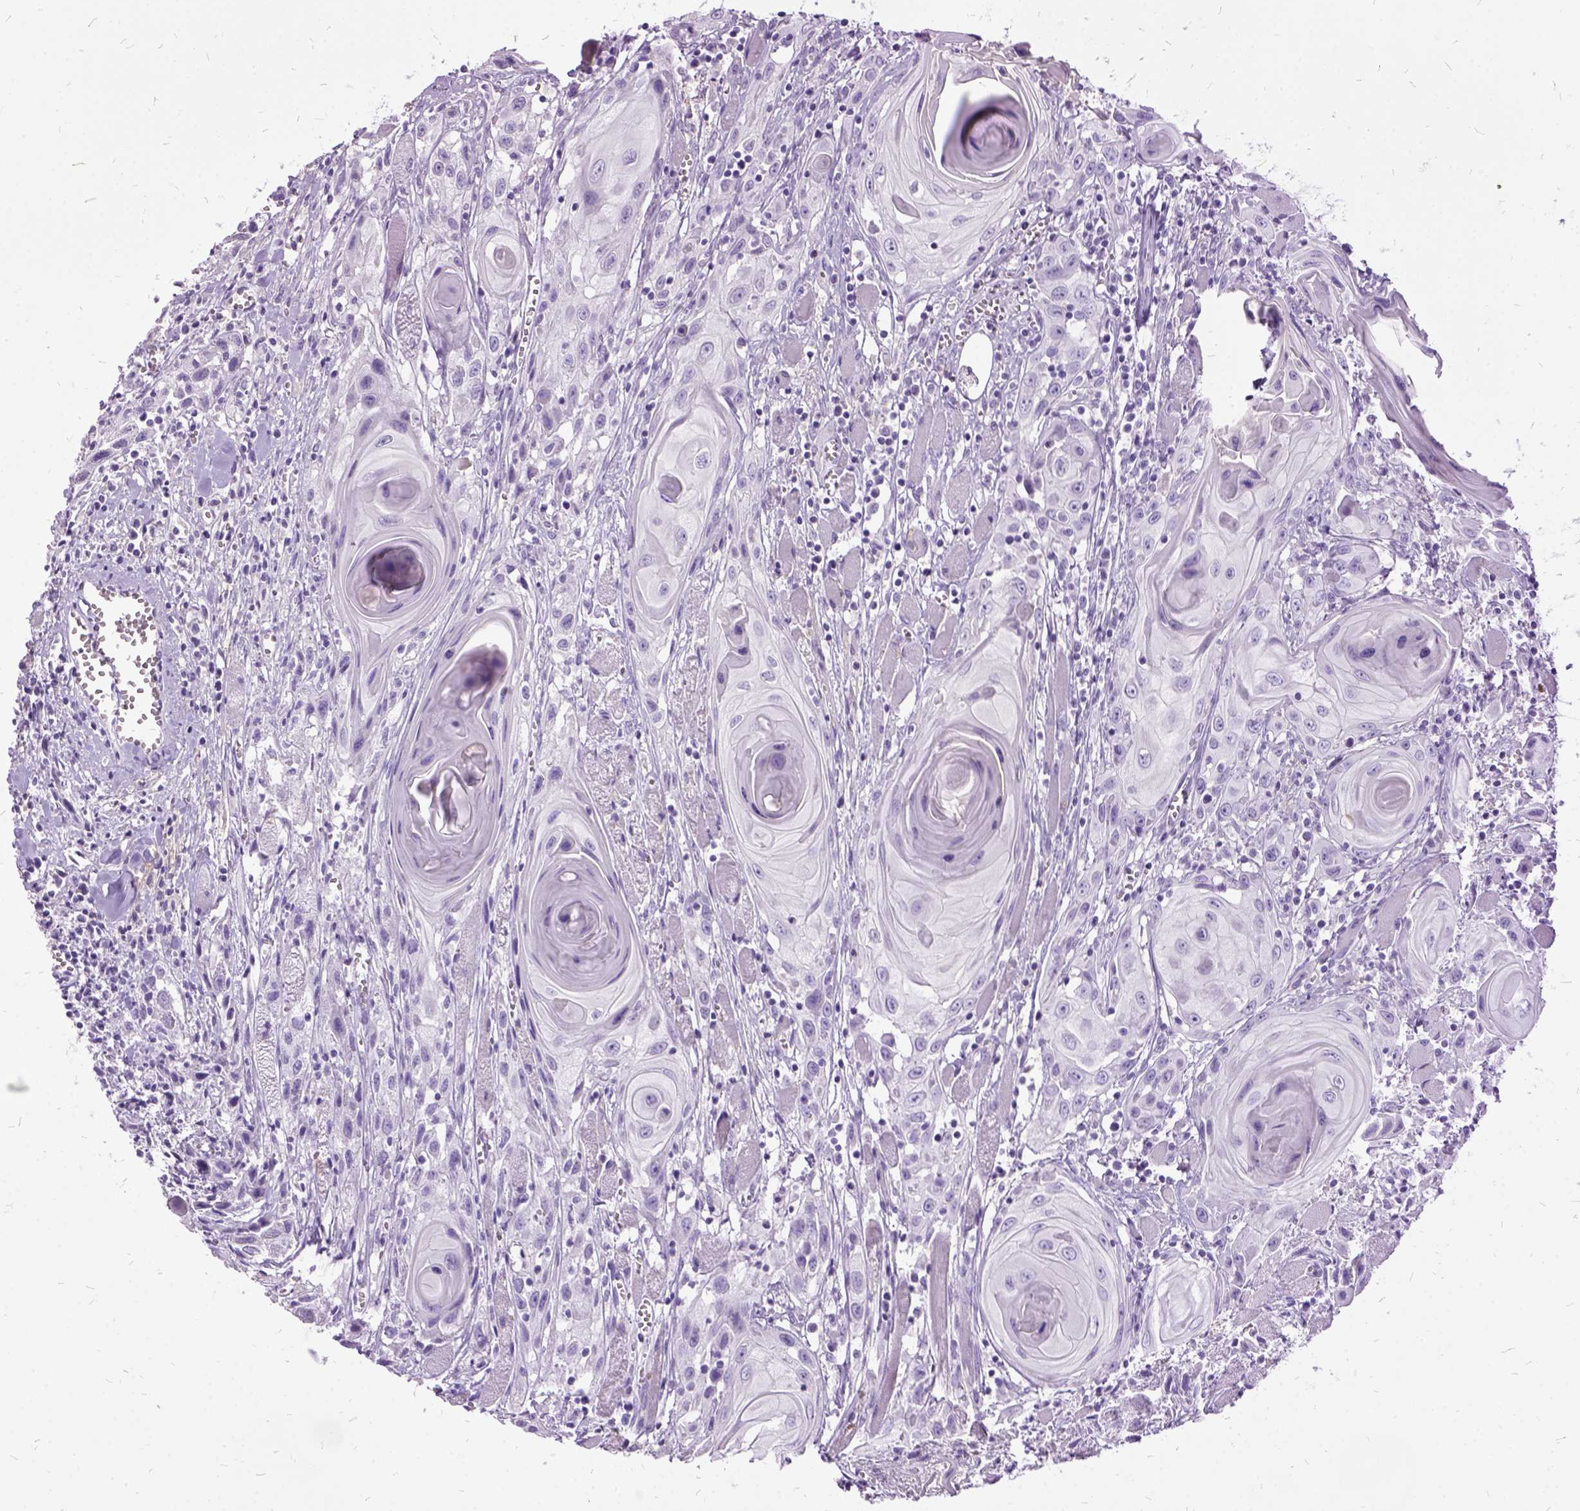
{"staining": {"intensity": "negative", "quantity": "none", "location": "none"}, "tissue": "head and neck cancer", "cell_type": "Tumor cells", "image_type": "cancer", "snomed": [{"axis": "morphology", "description": "Squamous cell carcinoma, NOS"}, {"axis": "topography", "description": "Head-Neck"}], "caption": "The micrograph shows no staining of tumor cells in squamous cell carcinoma (head and neck).", "gene": "MME", "patient": {"sex": "female", "age": 80}}